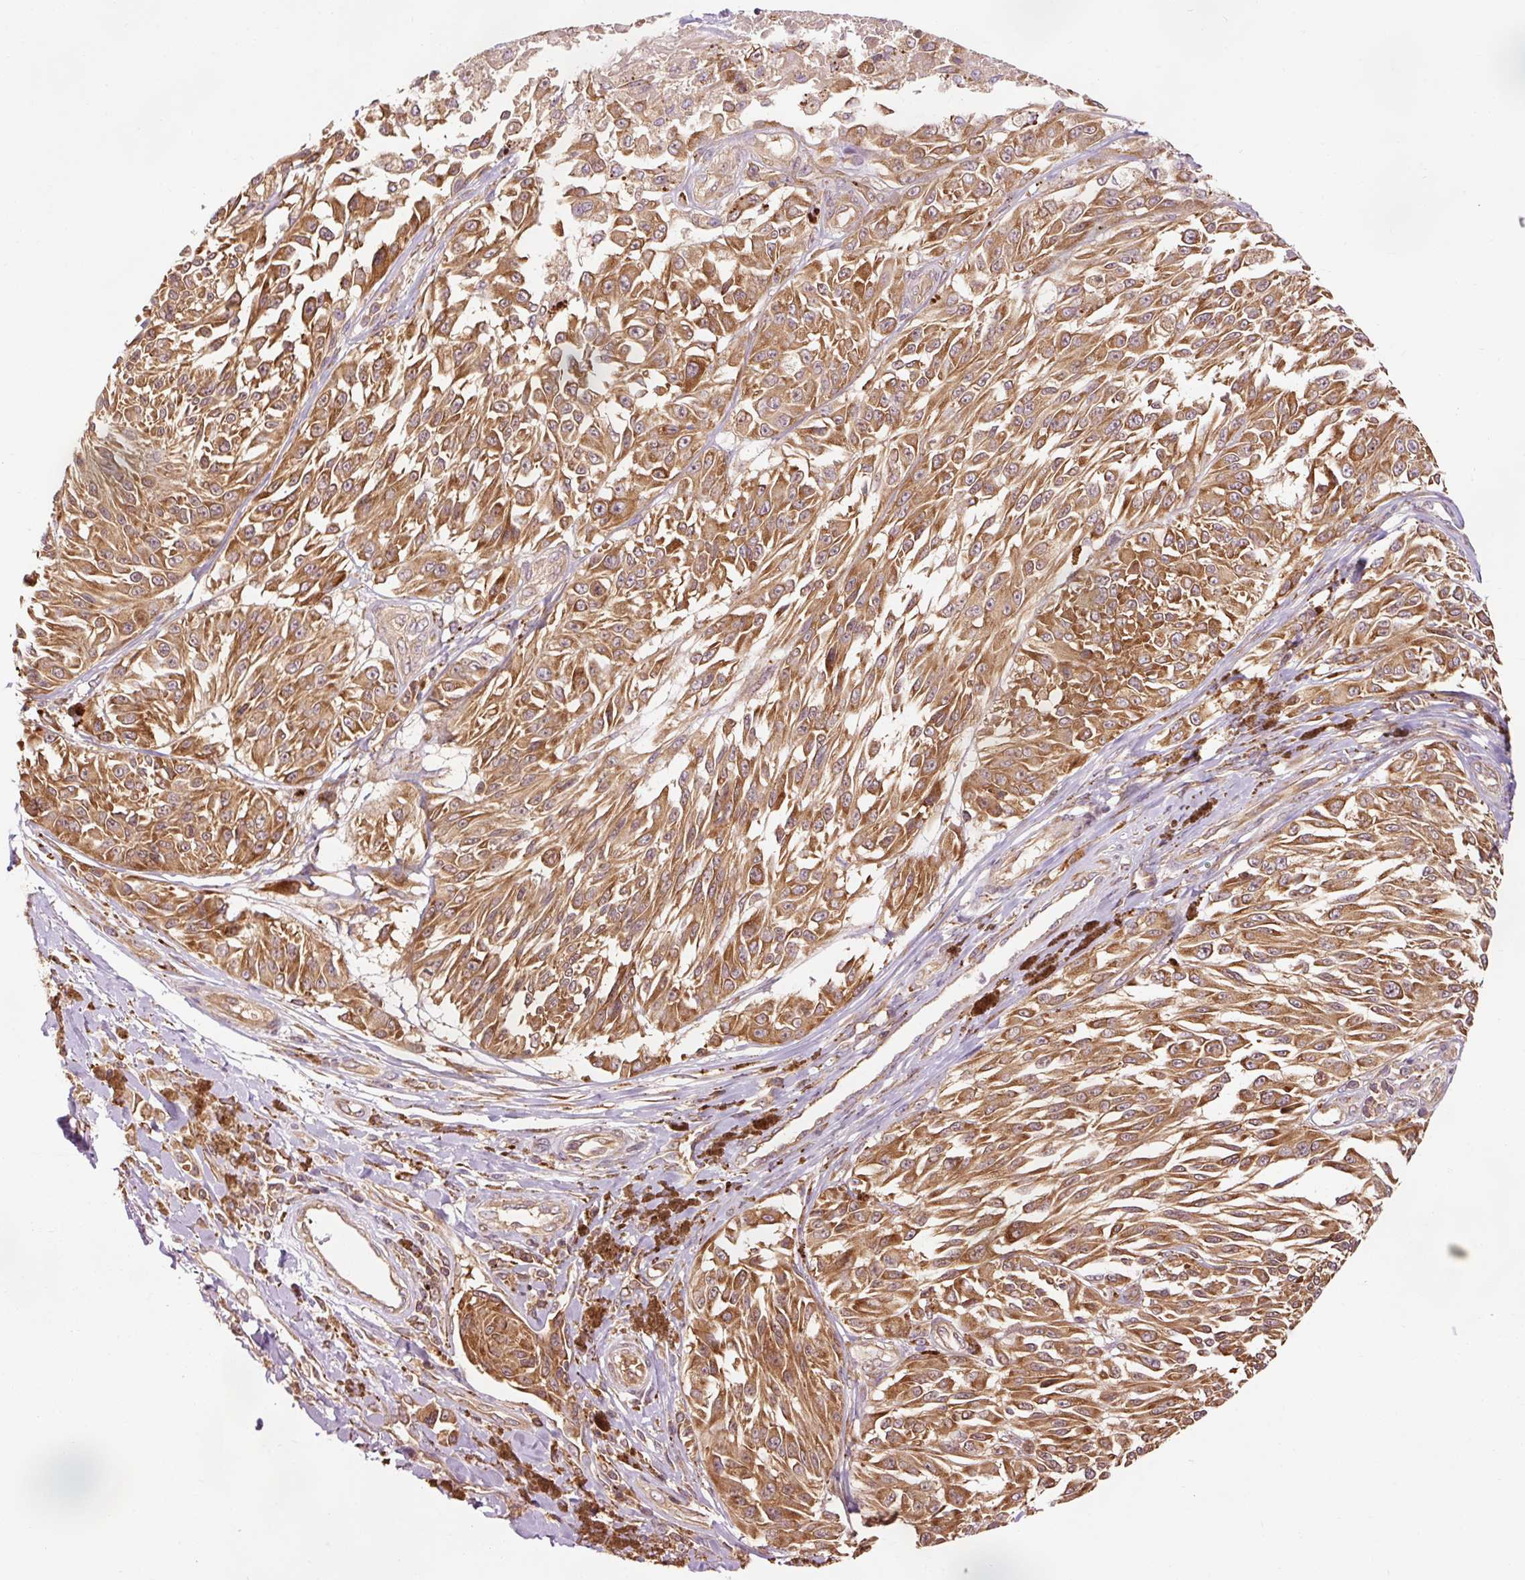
{"staining": {"intensity": "moderate", "quantity": ">75%", "location": "cytoplasmic/membranous"}, "tissue": "melanoma", "cell_type": "Tumor cells", "image_type": "cancer", "snomed": [{"axis": "morphology", "description": "Malignant melanoma, NOS"}, {"axis": "topography", "description": "Skin"}], "caption": "The micrograph demonstrates immunohistochemical staining of melanoma. There is moderate cytoplasmic/membranous positivity is appreciated in about >75% of tumor cells.", "gene": "PDAP1", "patient": {"sex": "male", "age": 94}}